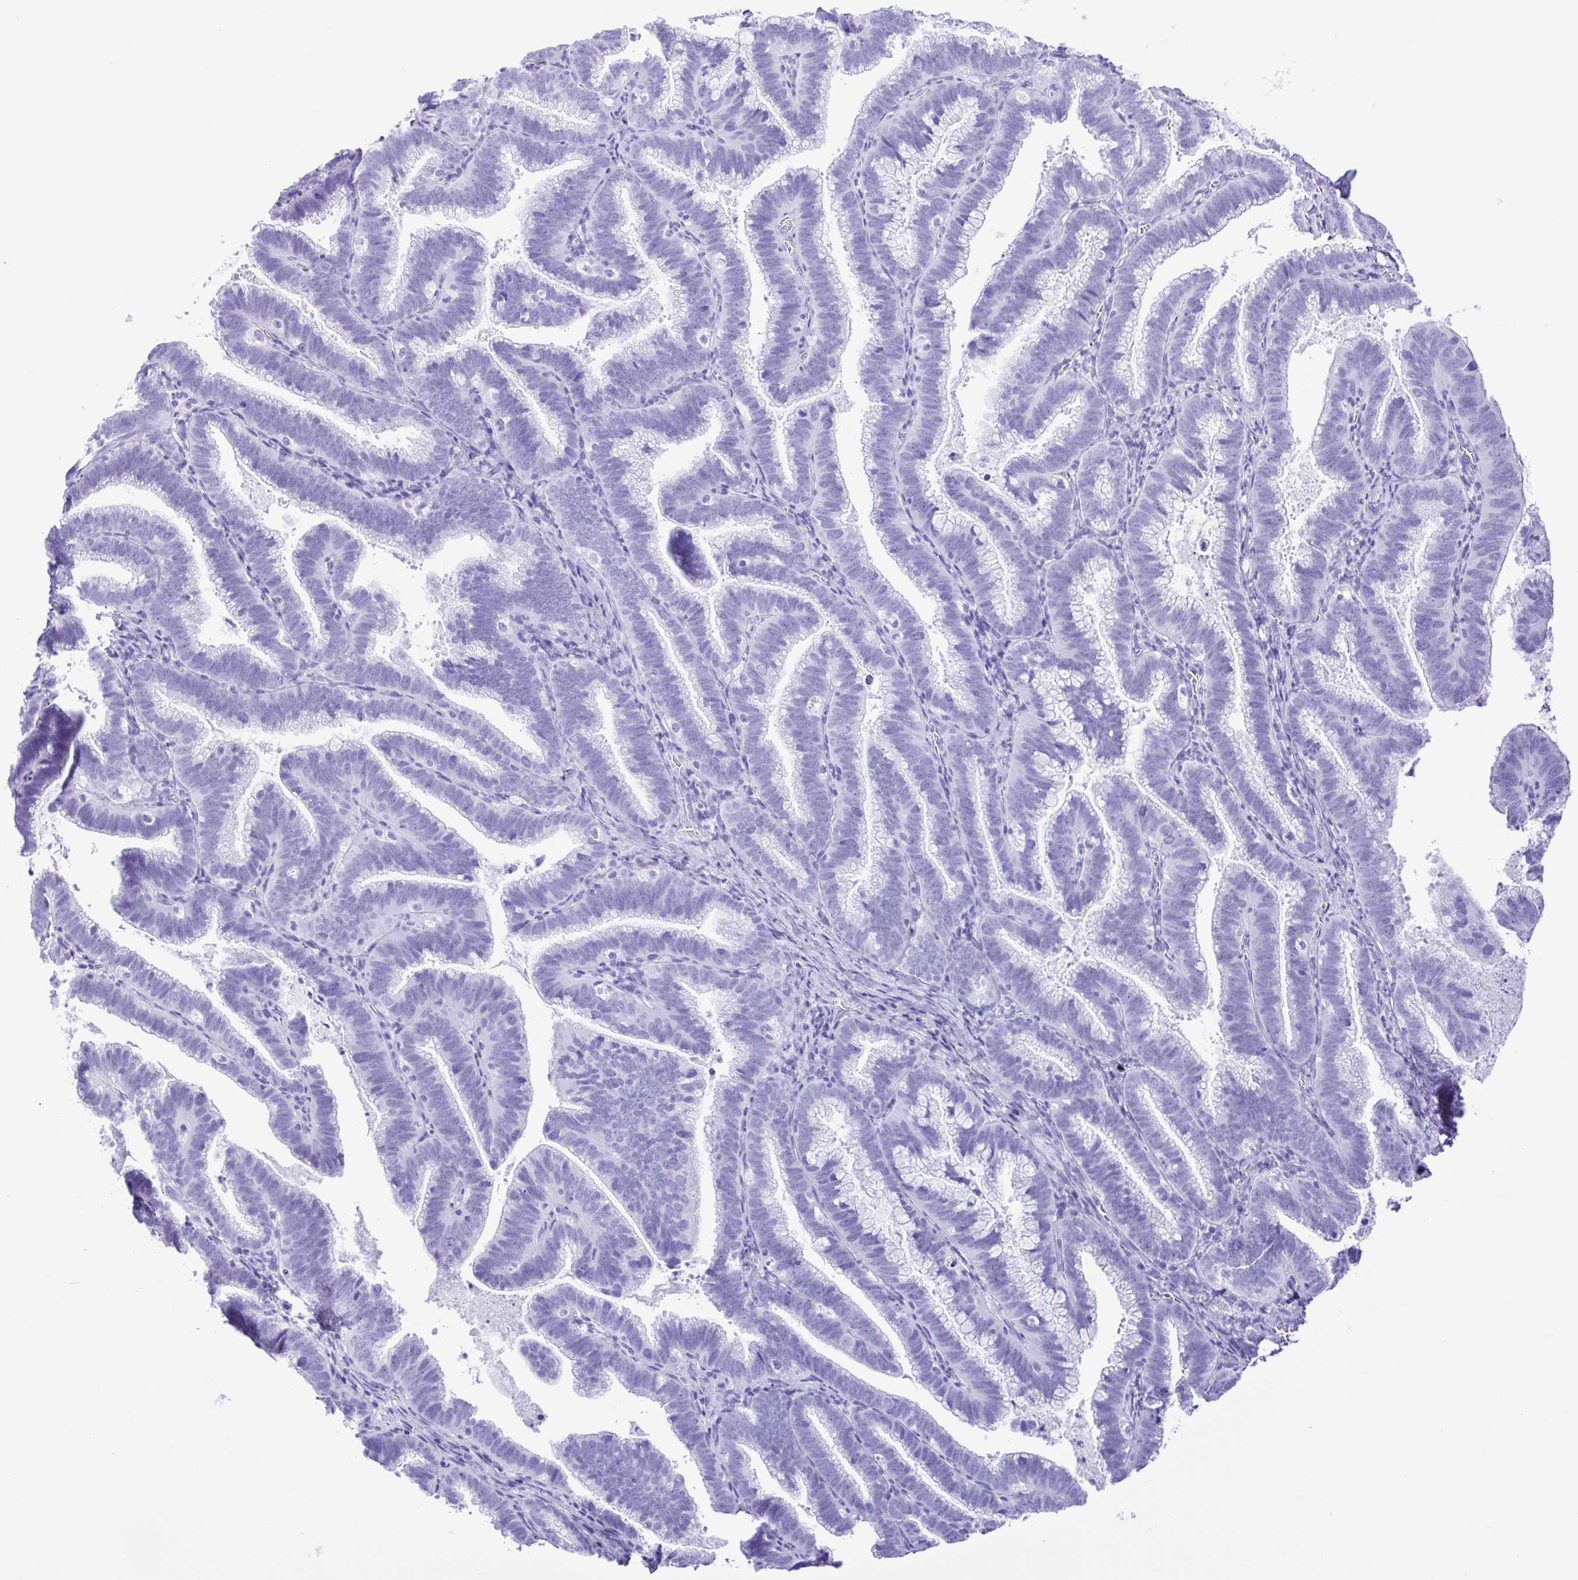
{"staining": {"intensity": "negative", "quantity": "none", "location": "none"}, "tissue": "cervical cancer", "cell_type": "Tumor cells", "image_type": "cancer", "snomed": [{"axis": "morphology", "description": "Adenocarcinoma, NOS"}, {"axis": "topography", "description": "Cervix"}], "caption": "A photomicrograph of human cervical cancer (adenocarcinoma) is negative for staining in tumor cells.", "gene": "SYT1", "patient": {"sex": "female", "age": 61}}